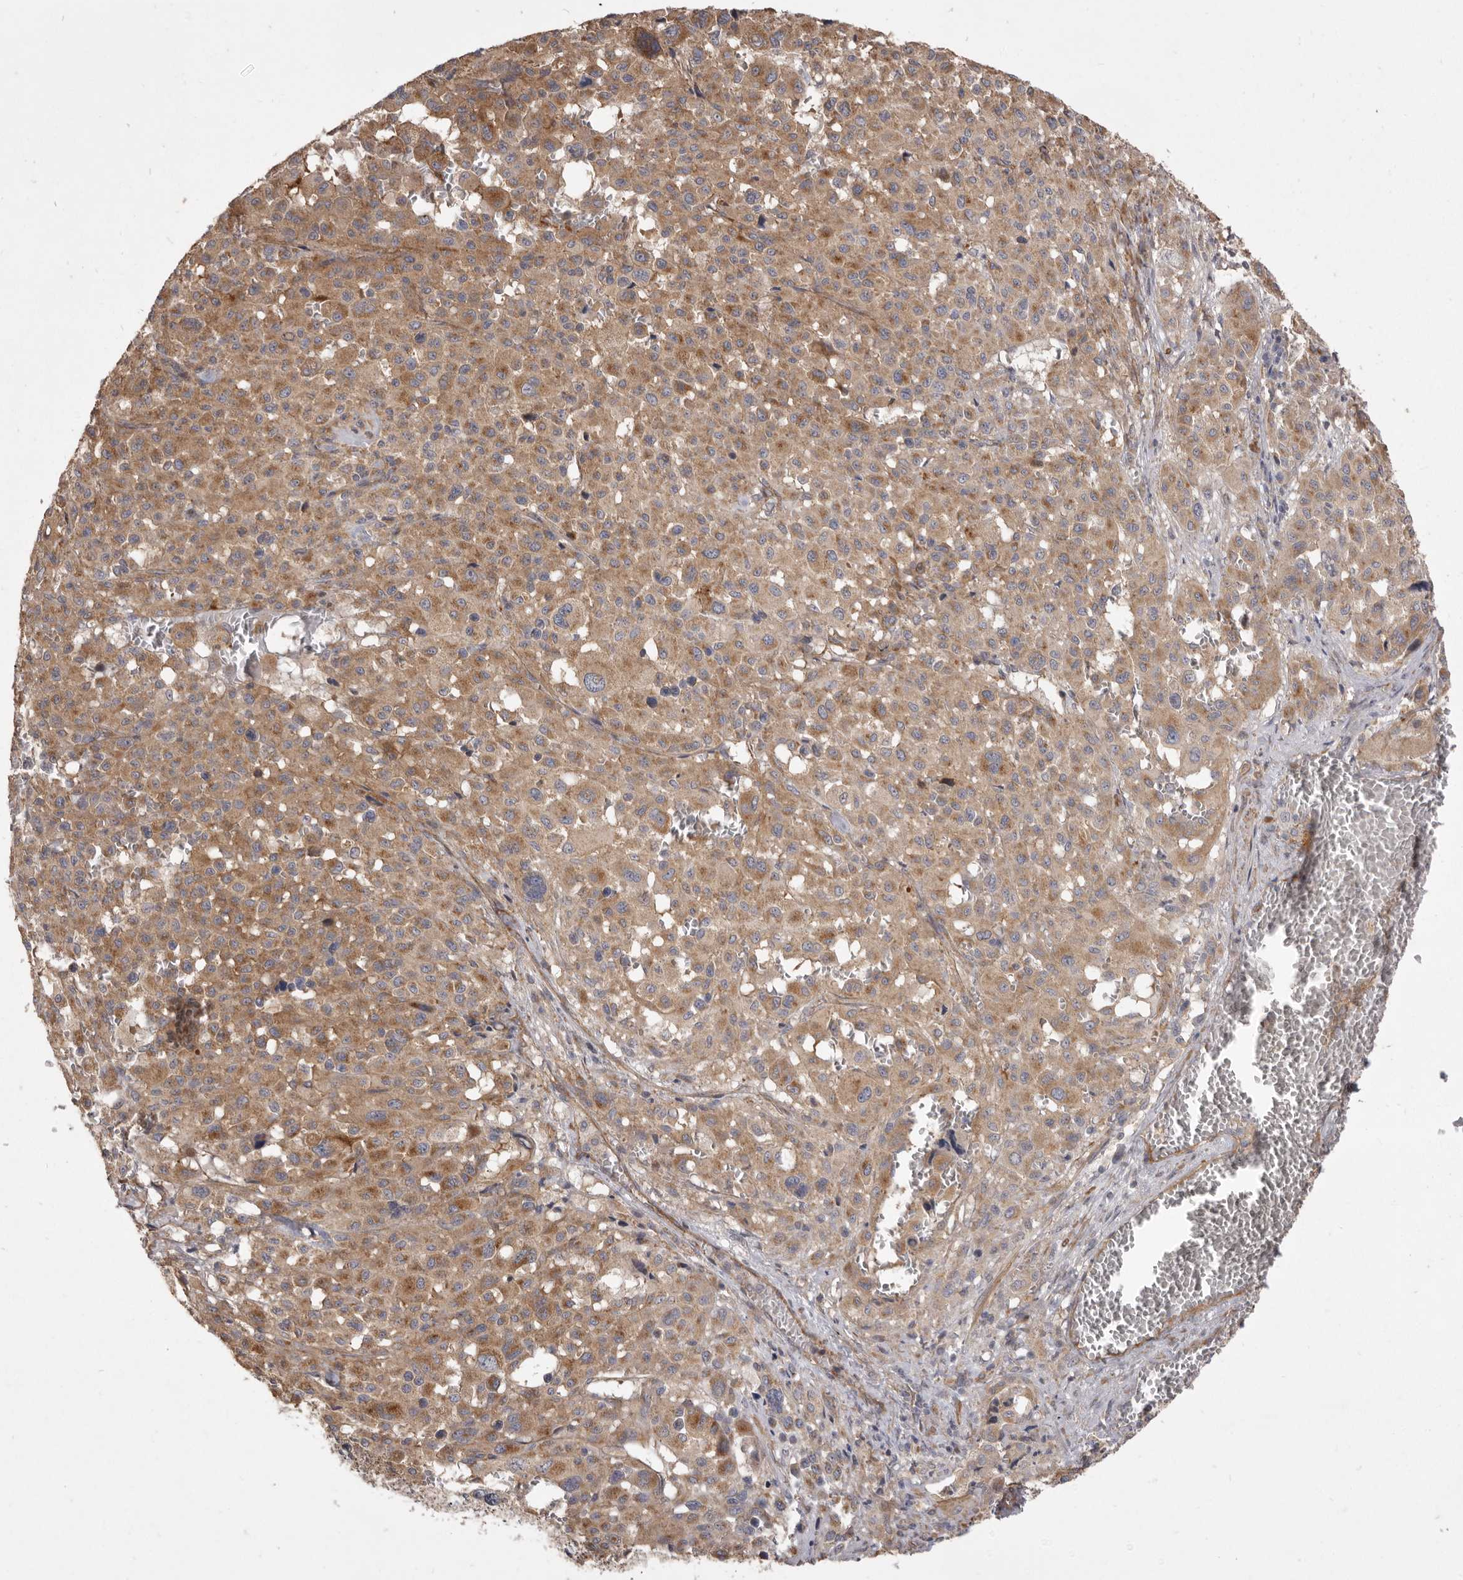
{"staining": {"intensity": "moderate", "quantity": ">75%", "location": "cytoplasmic/membranous"}, "tissue": "melanoma", "cell_type": "Tumor cells", "image_type": "cancer", "snomed": [{"axis": "morphology", "description": "Malignant melanoma, Metastatic site"}, {"axis": "topography", "description": "Skin"}], "caption": "Protein expression by IHC reveals moderate cytoplasmic/membranous expression in about >75% of tumor cells in melanoma.", "gene": "VPS45", "patient": {"sex": "female", "age": 74}}